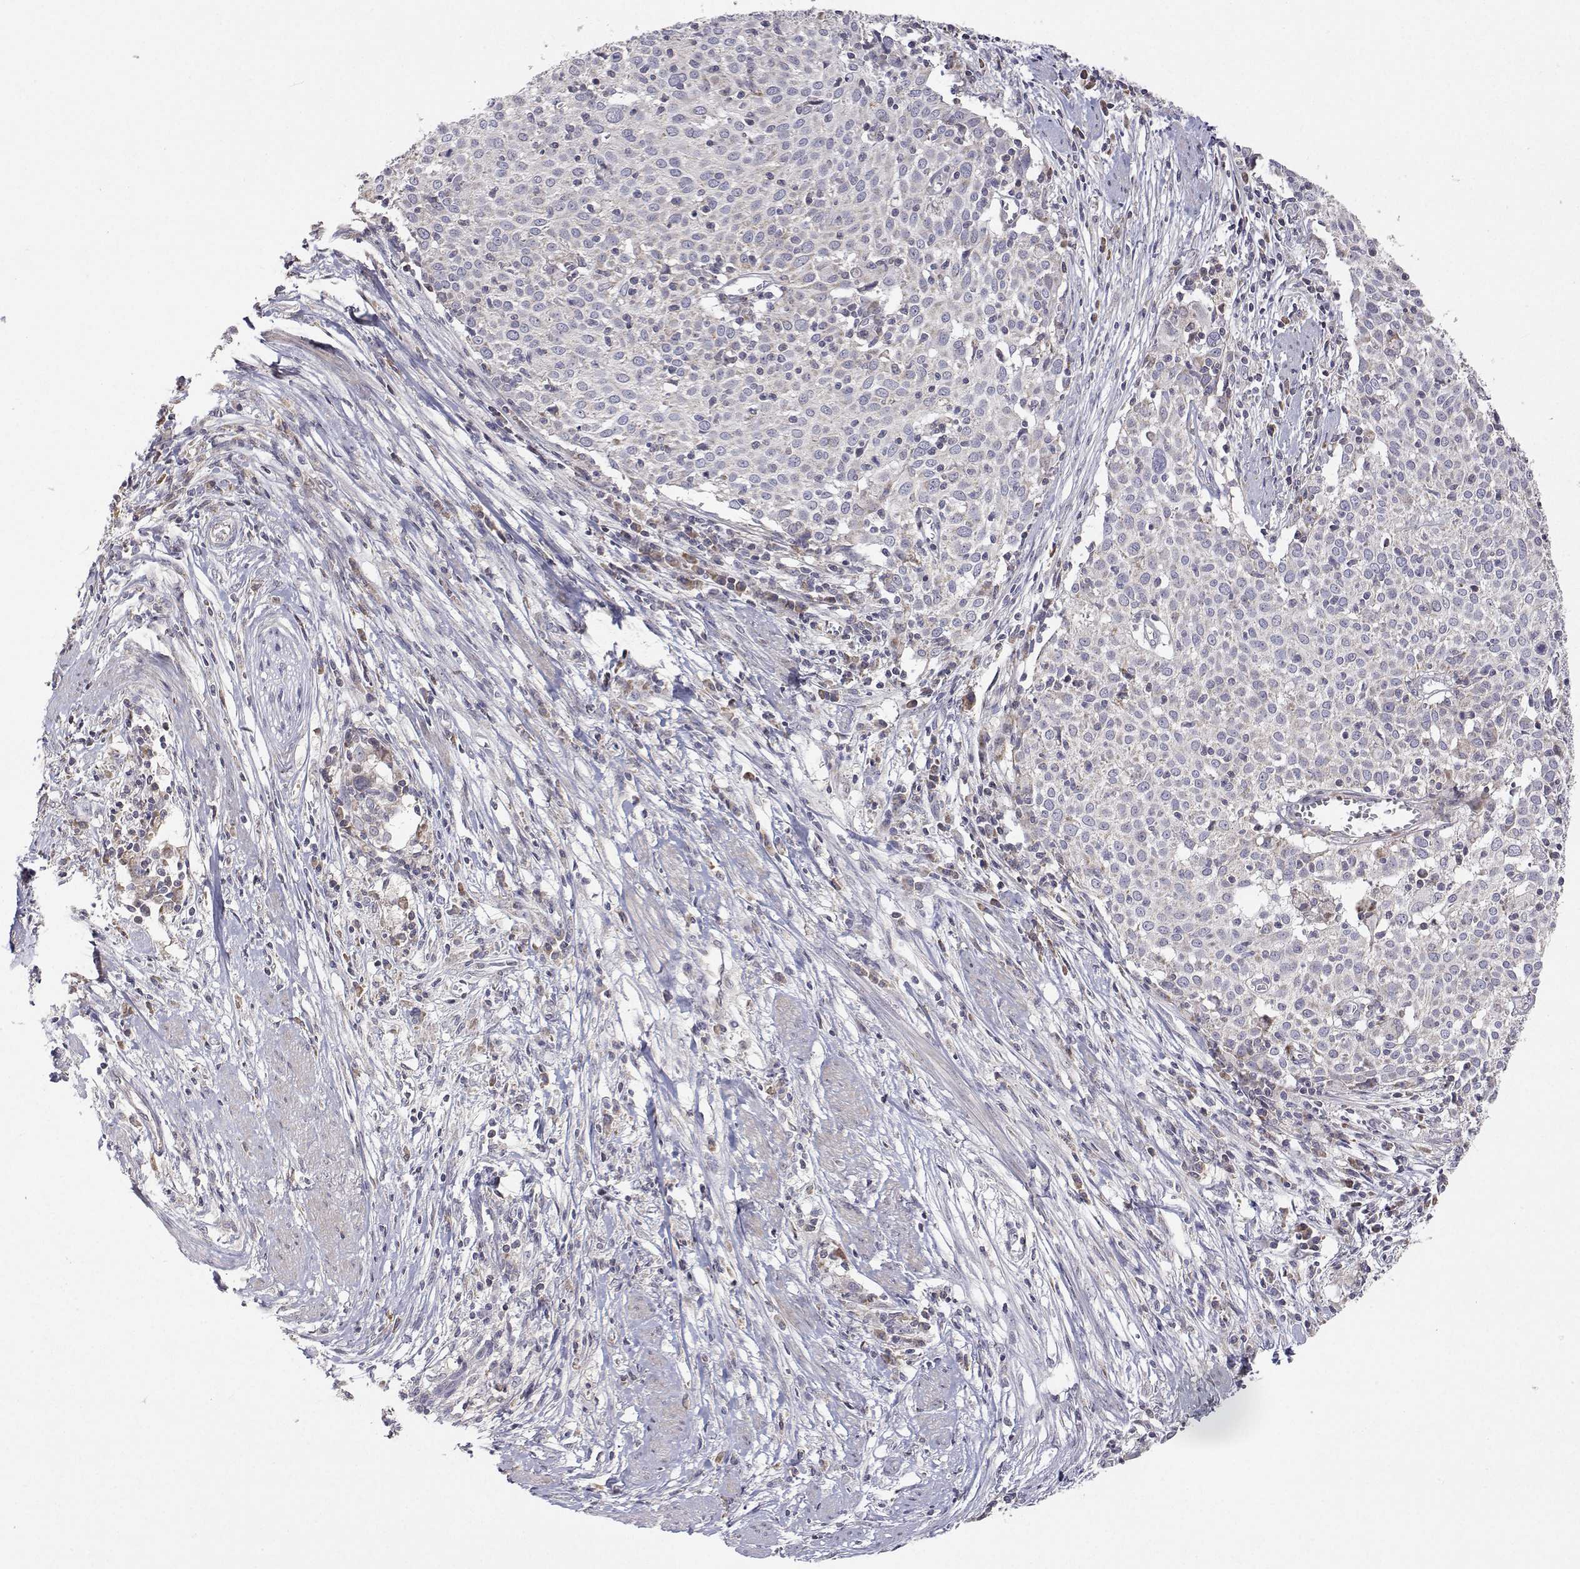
{"staining": {"intensity": "negative", "quantity": "none", "location": "none"}, "tissue": "cervical cancer", "cell_type": "Tumor cells", "image_type": "cancer", "snomed": [{"axis": "morphology", "description": "Squamous cell carcinoma, NOS"}, {"axis": "topography", "description": "Cervix"}], "caption": "Tumor cells show no significant staining in cervical cancer (squamous cell carcinoma). (Brightfield microscopy of DAB immunohistochemistry (IHC) at high magnification).", "gene": "MRPL3", "patient": {"sex": "female", "age": 39}}